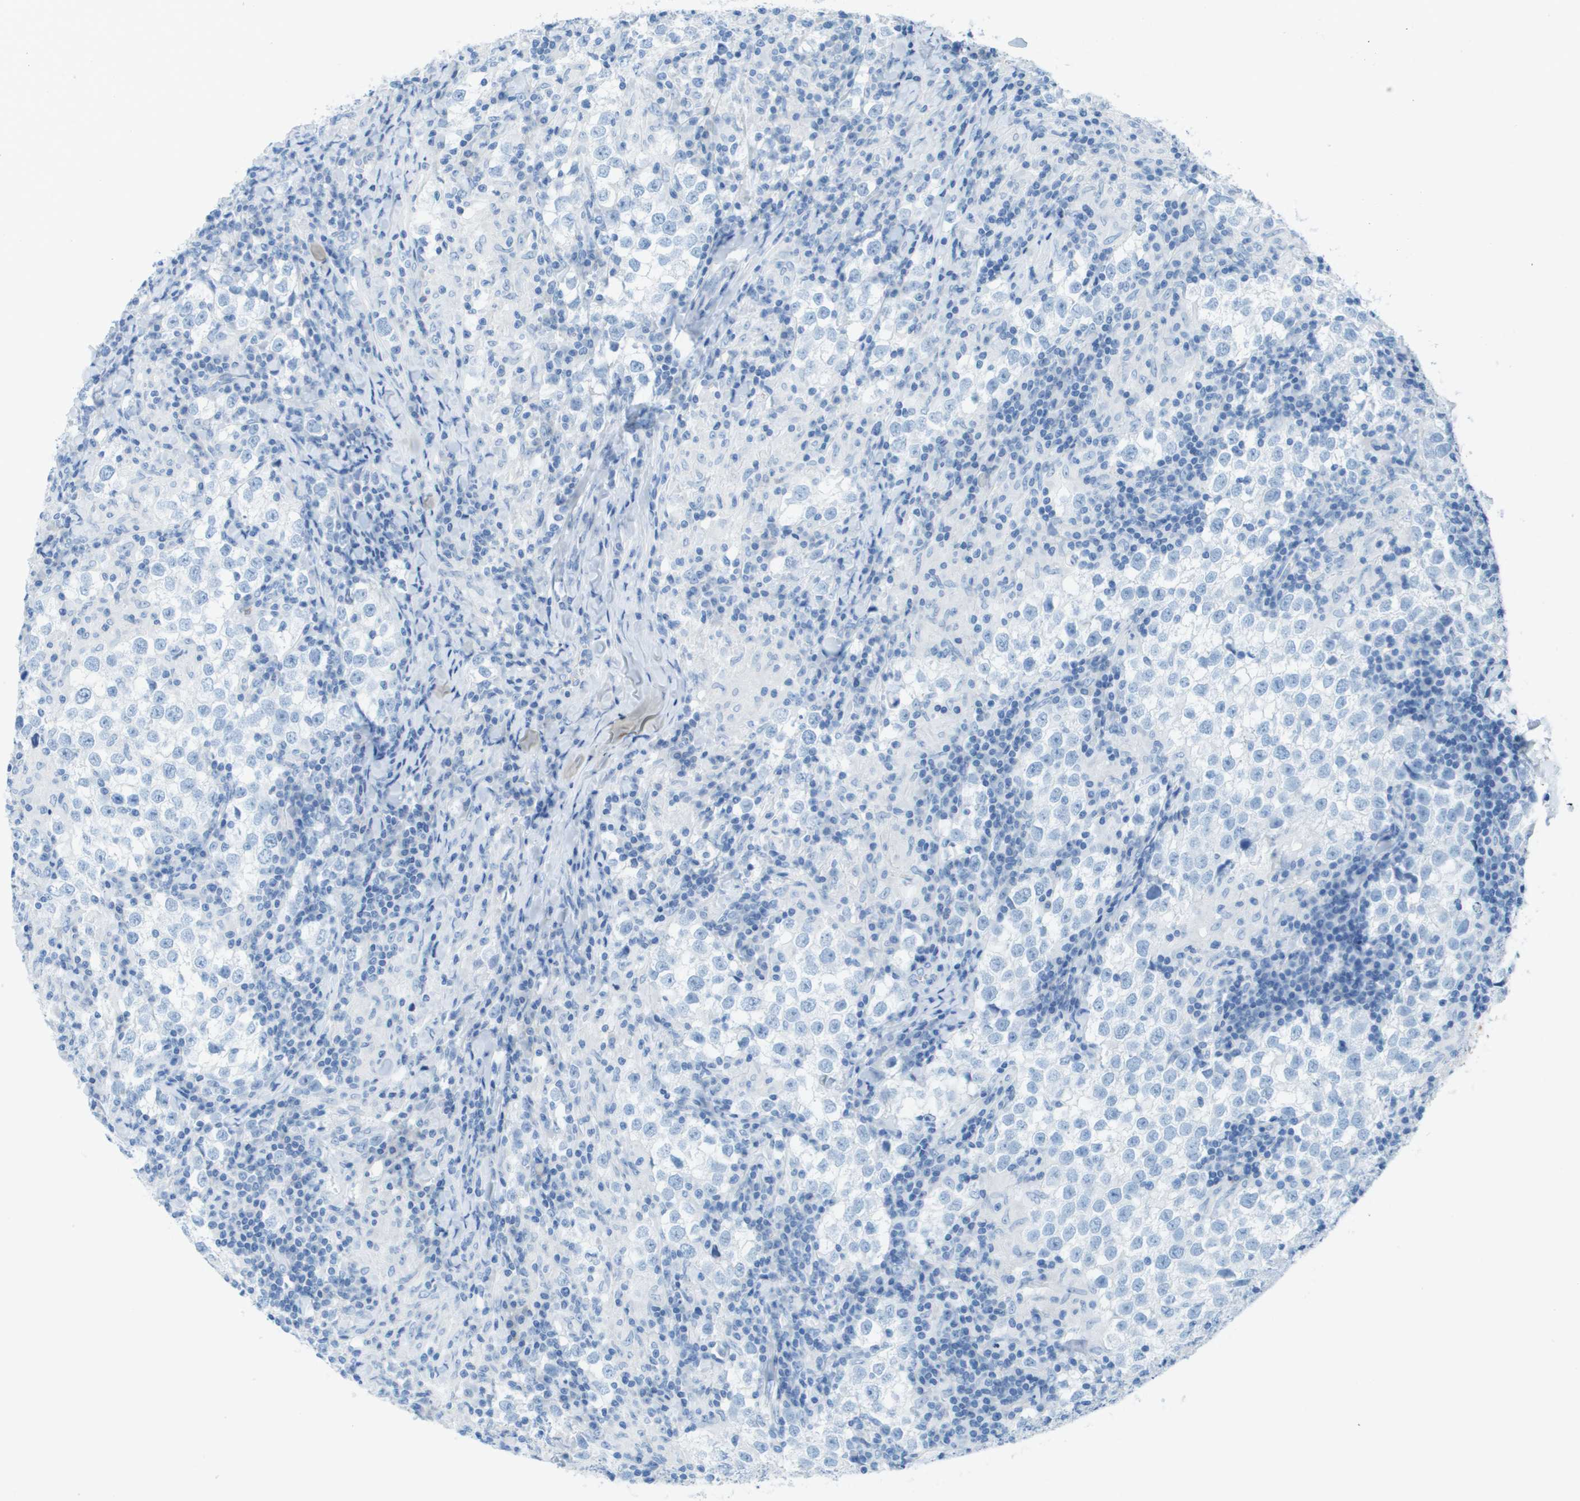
{"staining": {"intensity": "negative", "quantity": "none", "location": "none"}, "tissue": "testis cancer", "cell_type": "Tumor cells", "image_type": "cancer", "snomed": [{"axis": "morphology", "description": "Seminoma, NOS"}, {"axis": "morphology", "description": "Carcinoma, Embryonal, NOS"}, {"axis": "topography", "description": "Testis"}], "caption": "This photomicrograph is of testis seminoma stained with immunohistochemistry to label a protein in brown with the nuclei are counter-stained blue. There is no staining in tumor cells.", "gene": "CD46", "patient": {"sex": "male", "age": 36}}